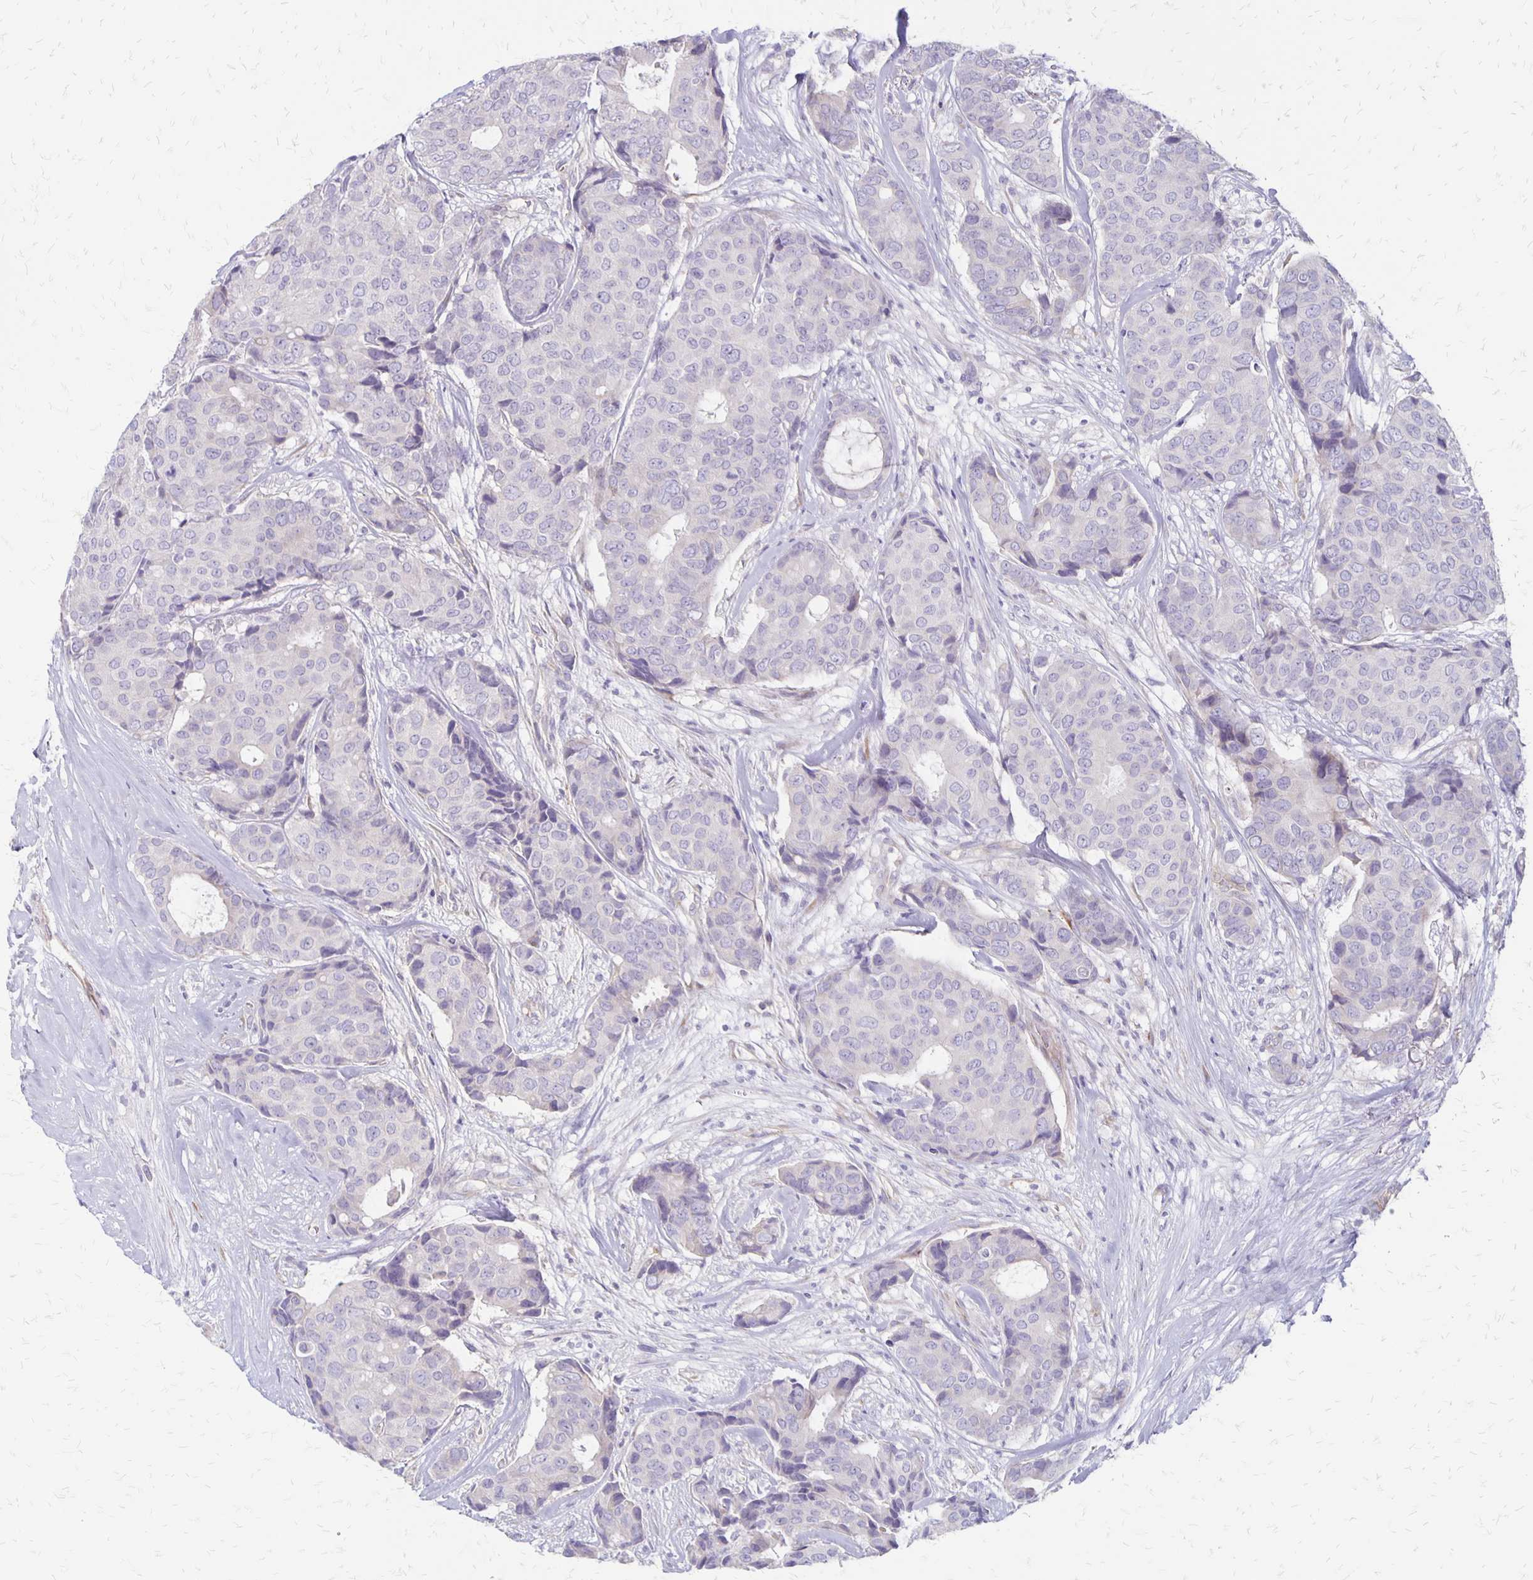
{"staining": {"intensity": "negative", "quantity": "none", "location": "none"}, "tissue": "breast cancer", "cell_type": "Tumor cells", "image_type": "cancer", "snomed": [{"axis": "morphology", "description": "Duct carcinoma"}, {"axis": "topography", "description": "Breast"}], "caption": "Breast cancer was stained to show a protein in brown. There is no significant positivity in tumor cells. Brightfield microscopy of IHC stained with DAB (3,3'-diaminobenzidine) (brown) and hematoxylin (blue), captured at high magnification.", "gene": "HOMER1", "patient": {"sex": "female", "age": 75}}